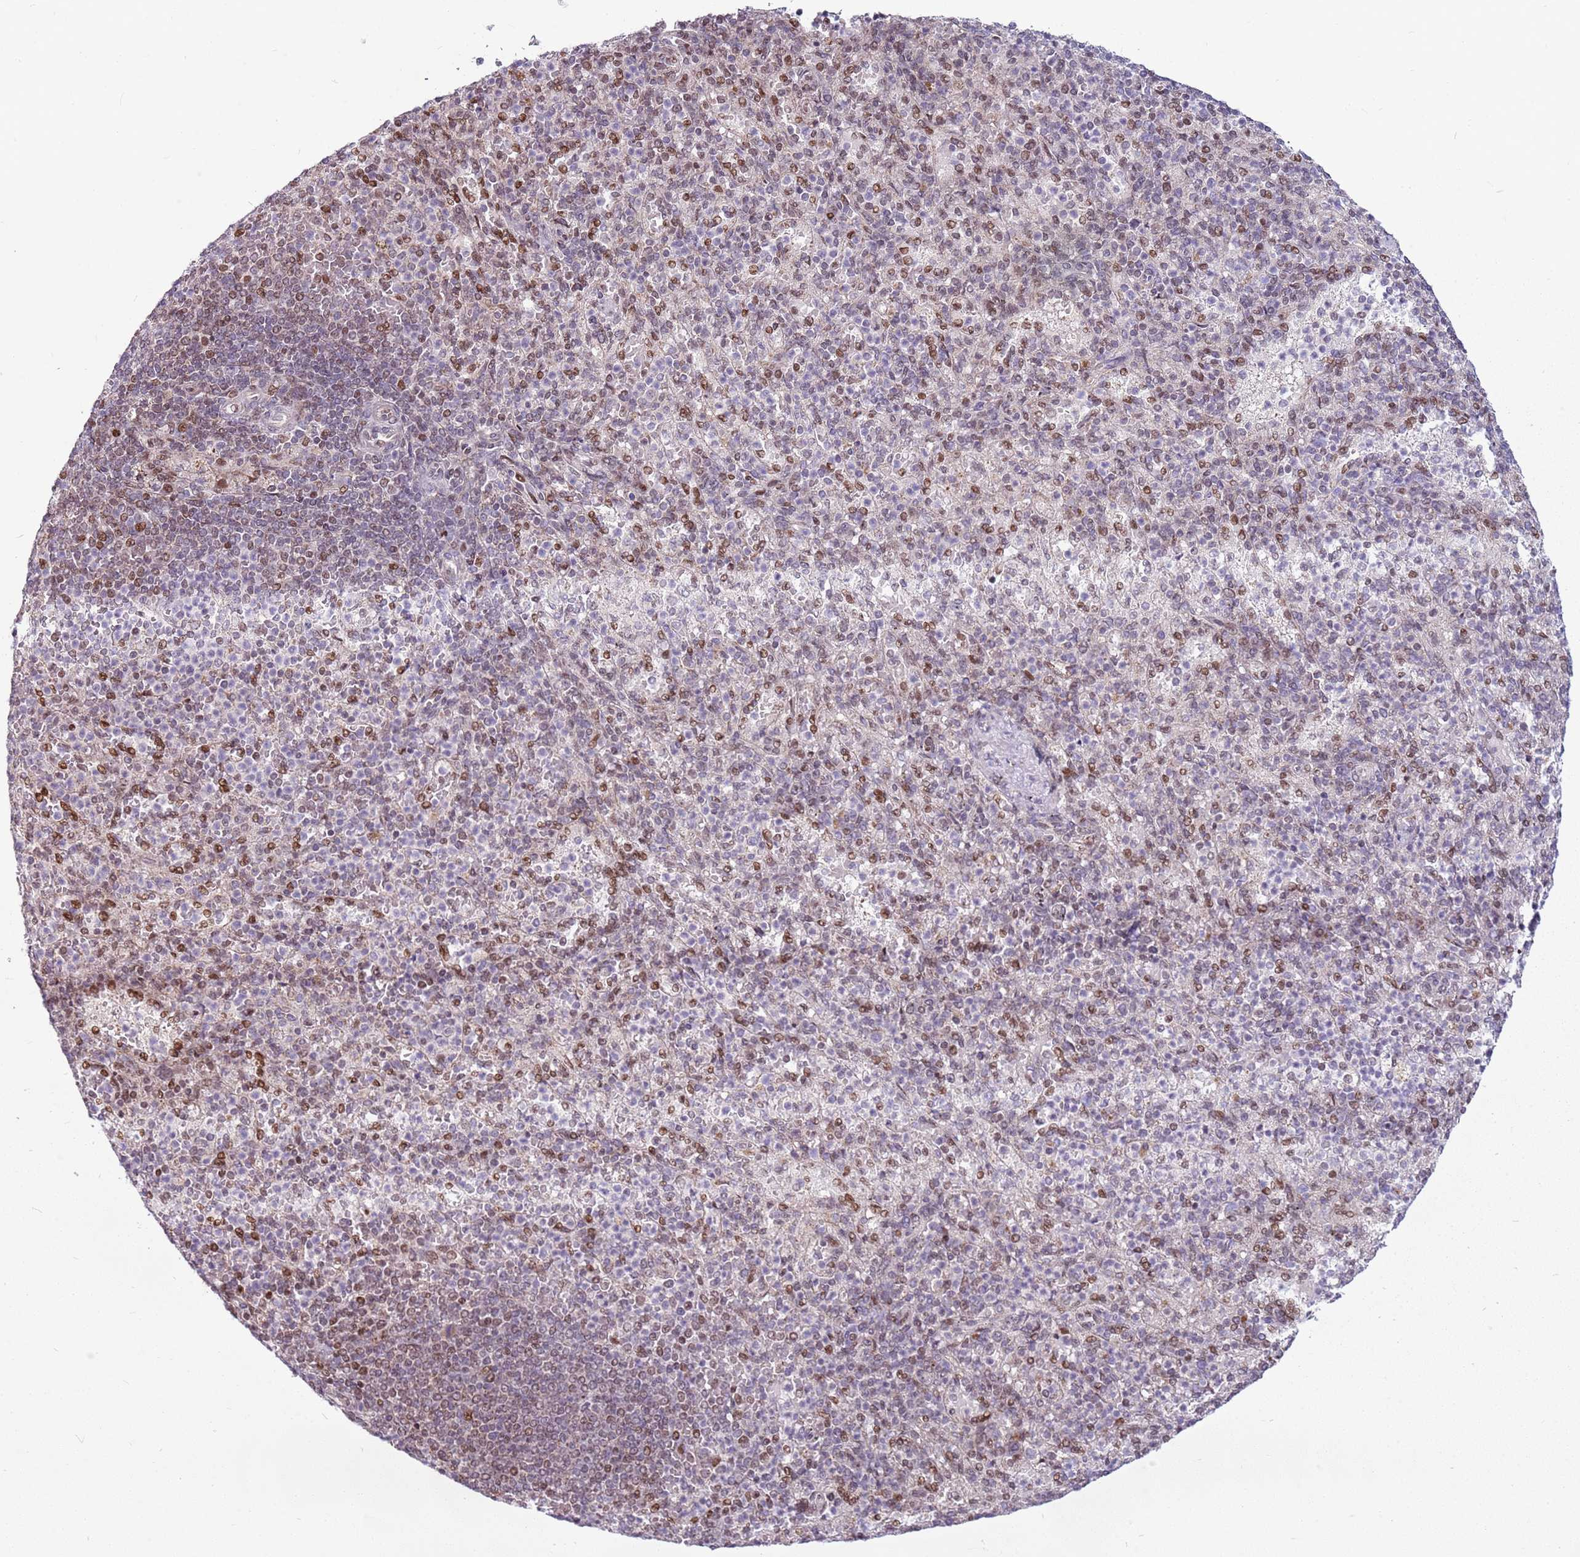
{"staining": {"intensity": "moderate", "quantity": "<25%", "location": "nuclear"}, "tissue": "spleen", "cell_type": "Cells in red pulp", "image_type": "normal", "snomed": [{"axis": "morphology", "description": "Normal tissue, NOS"}, {"axis": "topography", "description": "Spleen"}], "caption": "High-power microscopy captured an immunohistochemistry photomicrograph of unremarkable spleen, revealing moderate nuclear expression in about <25% of cells in red pulp. (DAB IHC with brightfield microscopy, high magnification).", "gene": "PCTP", "patient": {"sex": "female", "age": 74}}